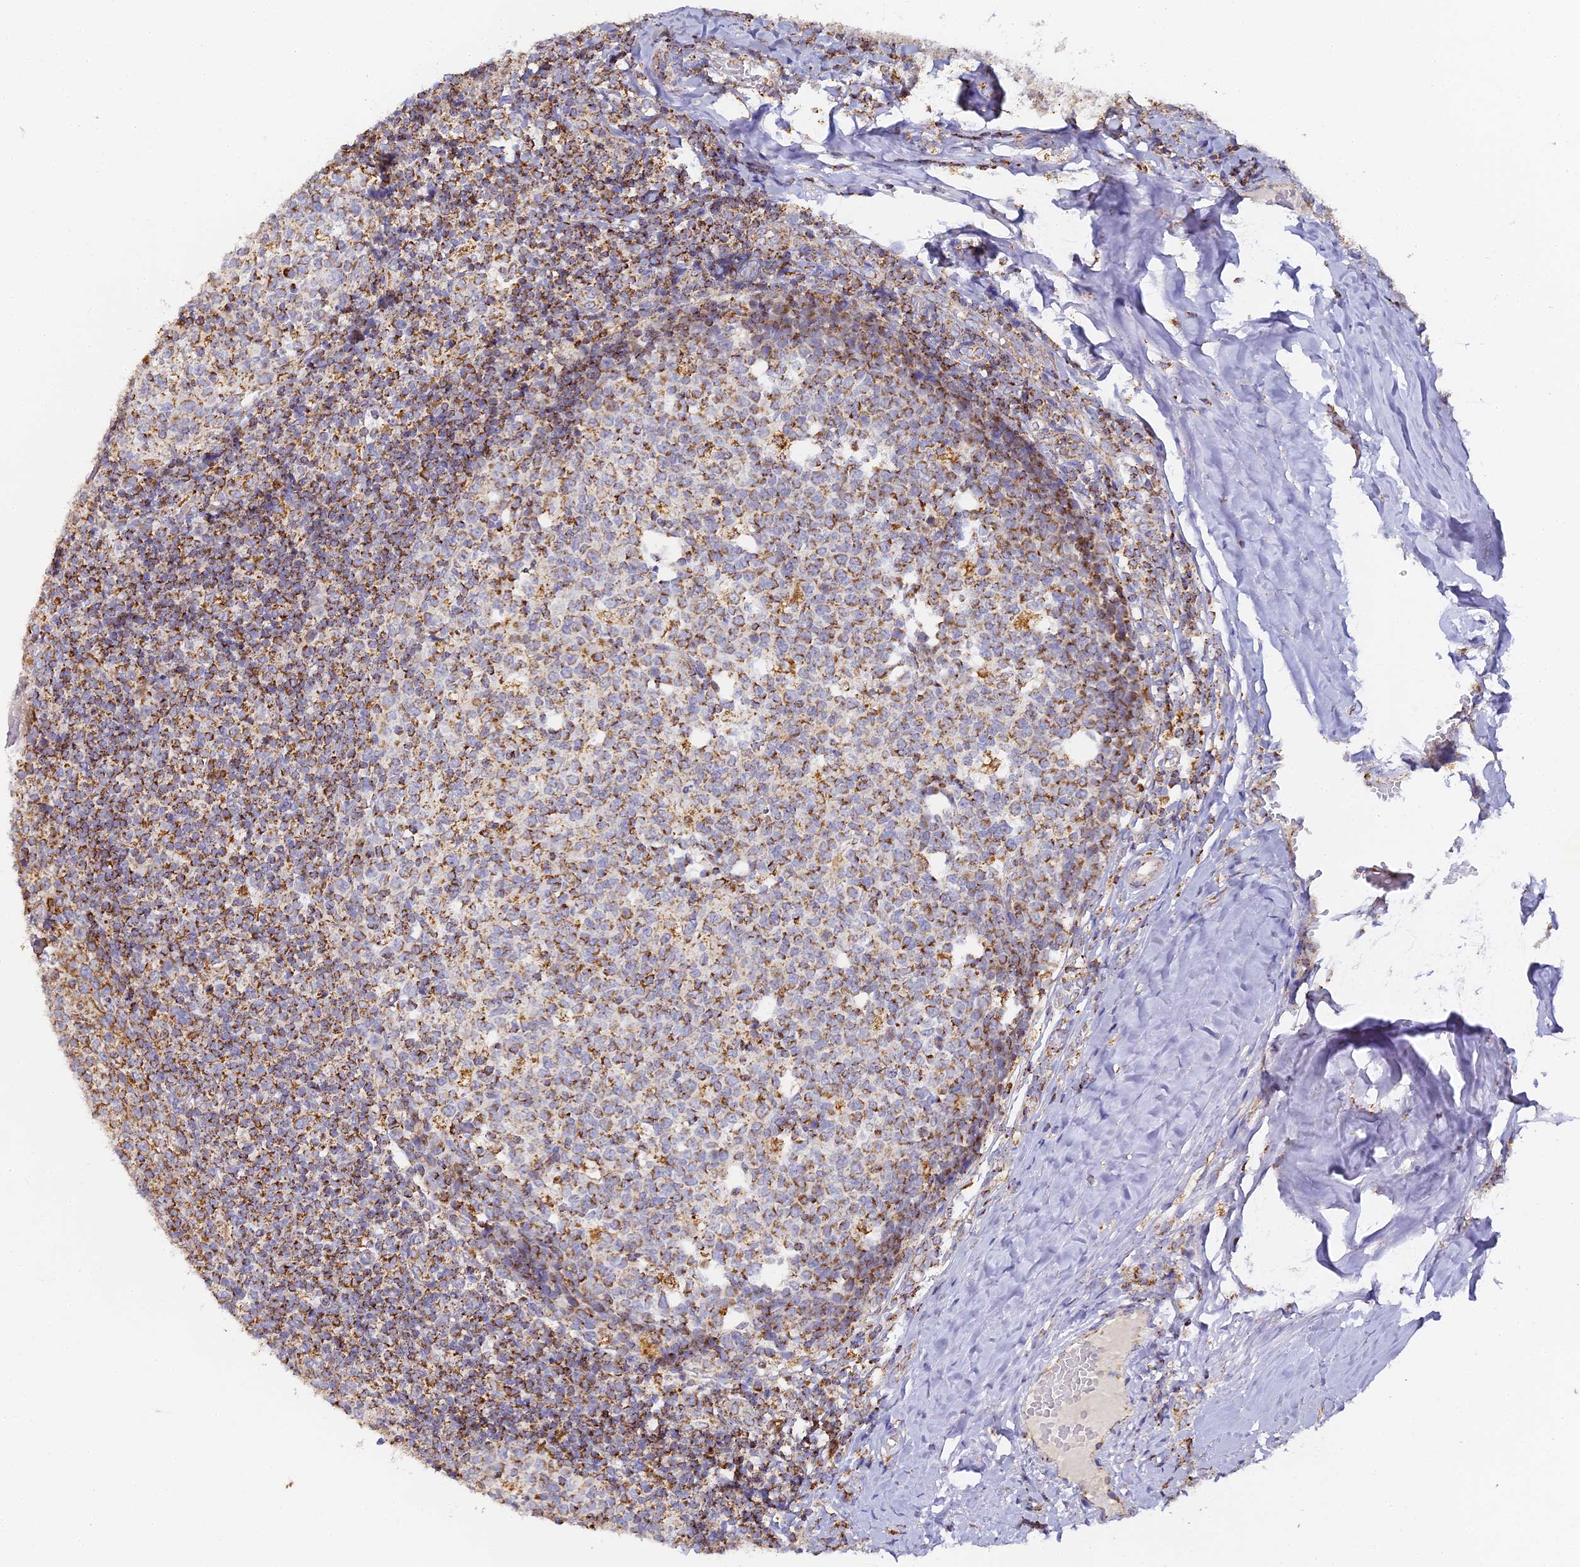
{"staining": {"intensity": "strong", "quantity": "25%-75%", "location": "cytoplasmic/membranous"}, "tissue": "tonsil", "cell_type": "Germinal center cells", "image_type": "normal", "snomed": [{"axis": "morphology", "description": "Normal tissue, NOS"}, {"axis": "topography", "description": "Tonsil"}], "caption": "Immunohistochemical staining of normal tonsil demonstrates strong cytoplasmic/membranous protein staining in about 25%-75% of germinal center cells.", "gene": "DONSON", "patient": {"sex": "female", "age": 19}}